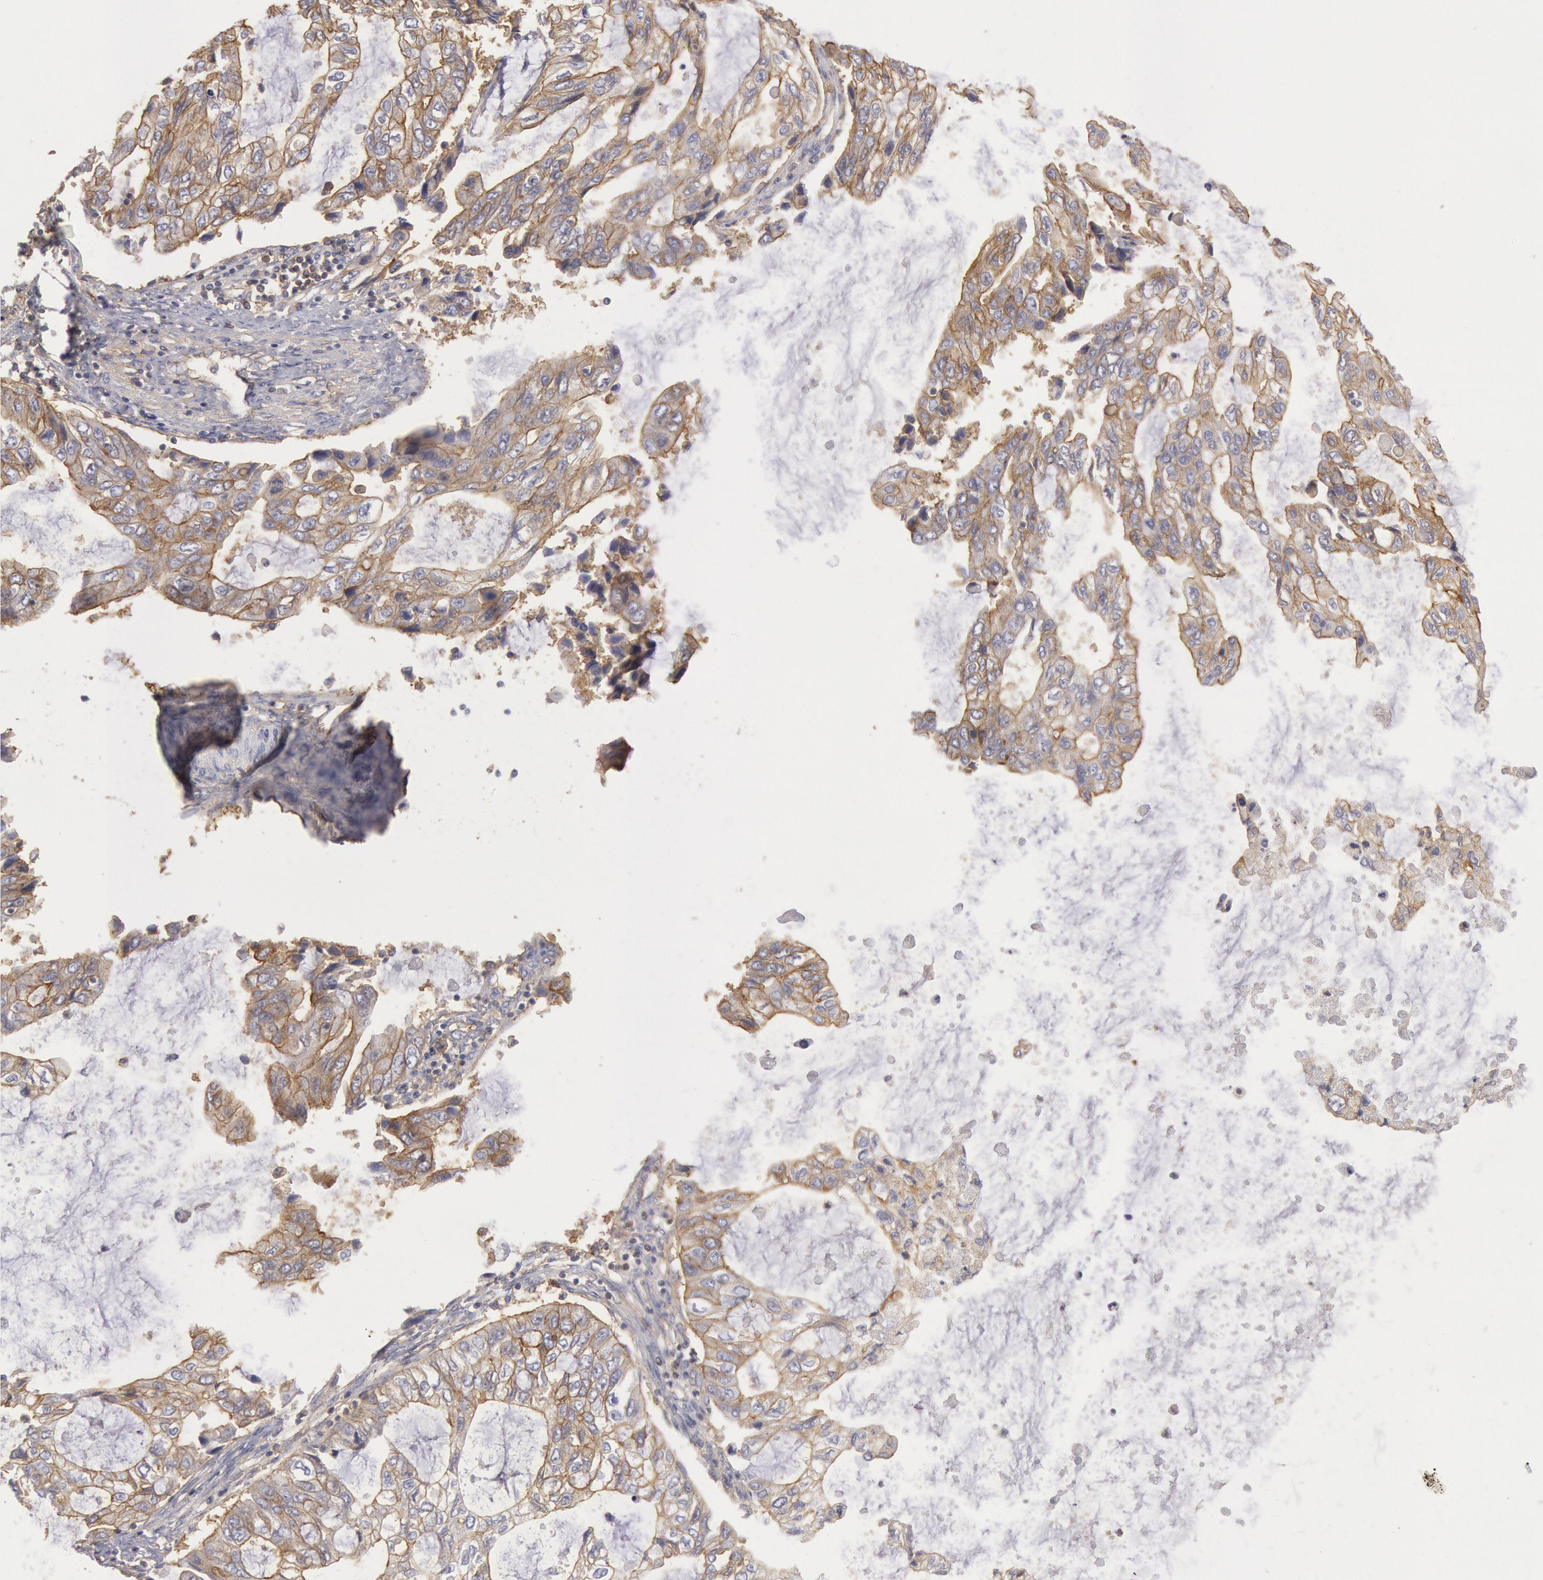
{"staining": {"intensity": "moderate", "quantity": ">75%", "location": "cytoplasmic/membranous"}, "tissue": "stomach cancer", "cell_type": "Tumor cells", "image_type": "cancer", "snomed": [{"axis": "morphology", "description": "Adenocarcinoma, NOS"}, {"axis": "topography", "description": "Stomach, upper"}], "caption": "About >75% of tumor cells in human adenocarcinoma (stomach) reveal moderate cytoplasmic/membranous protein staining as visualized by brown immunohistochemical staining.", "gene": "SNAP23", "patient": {"sex": "female", "age": 52}}